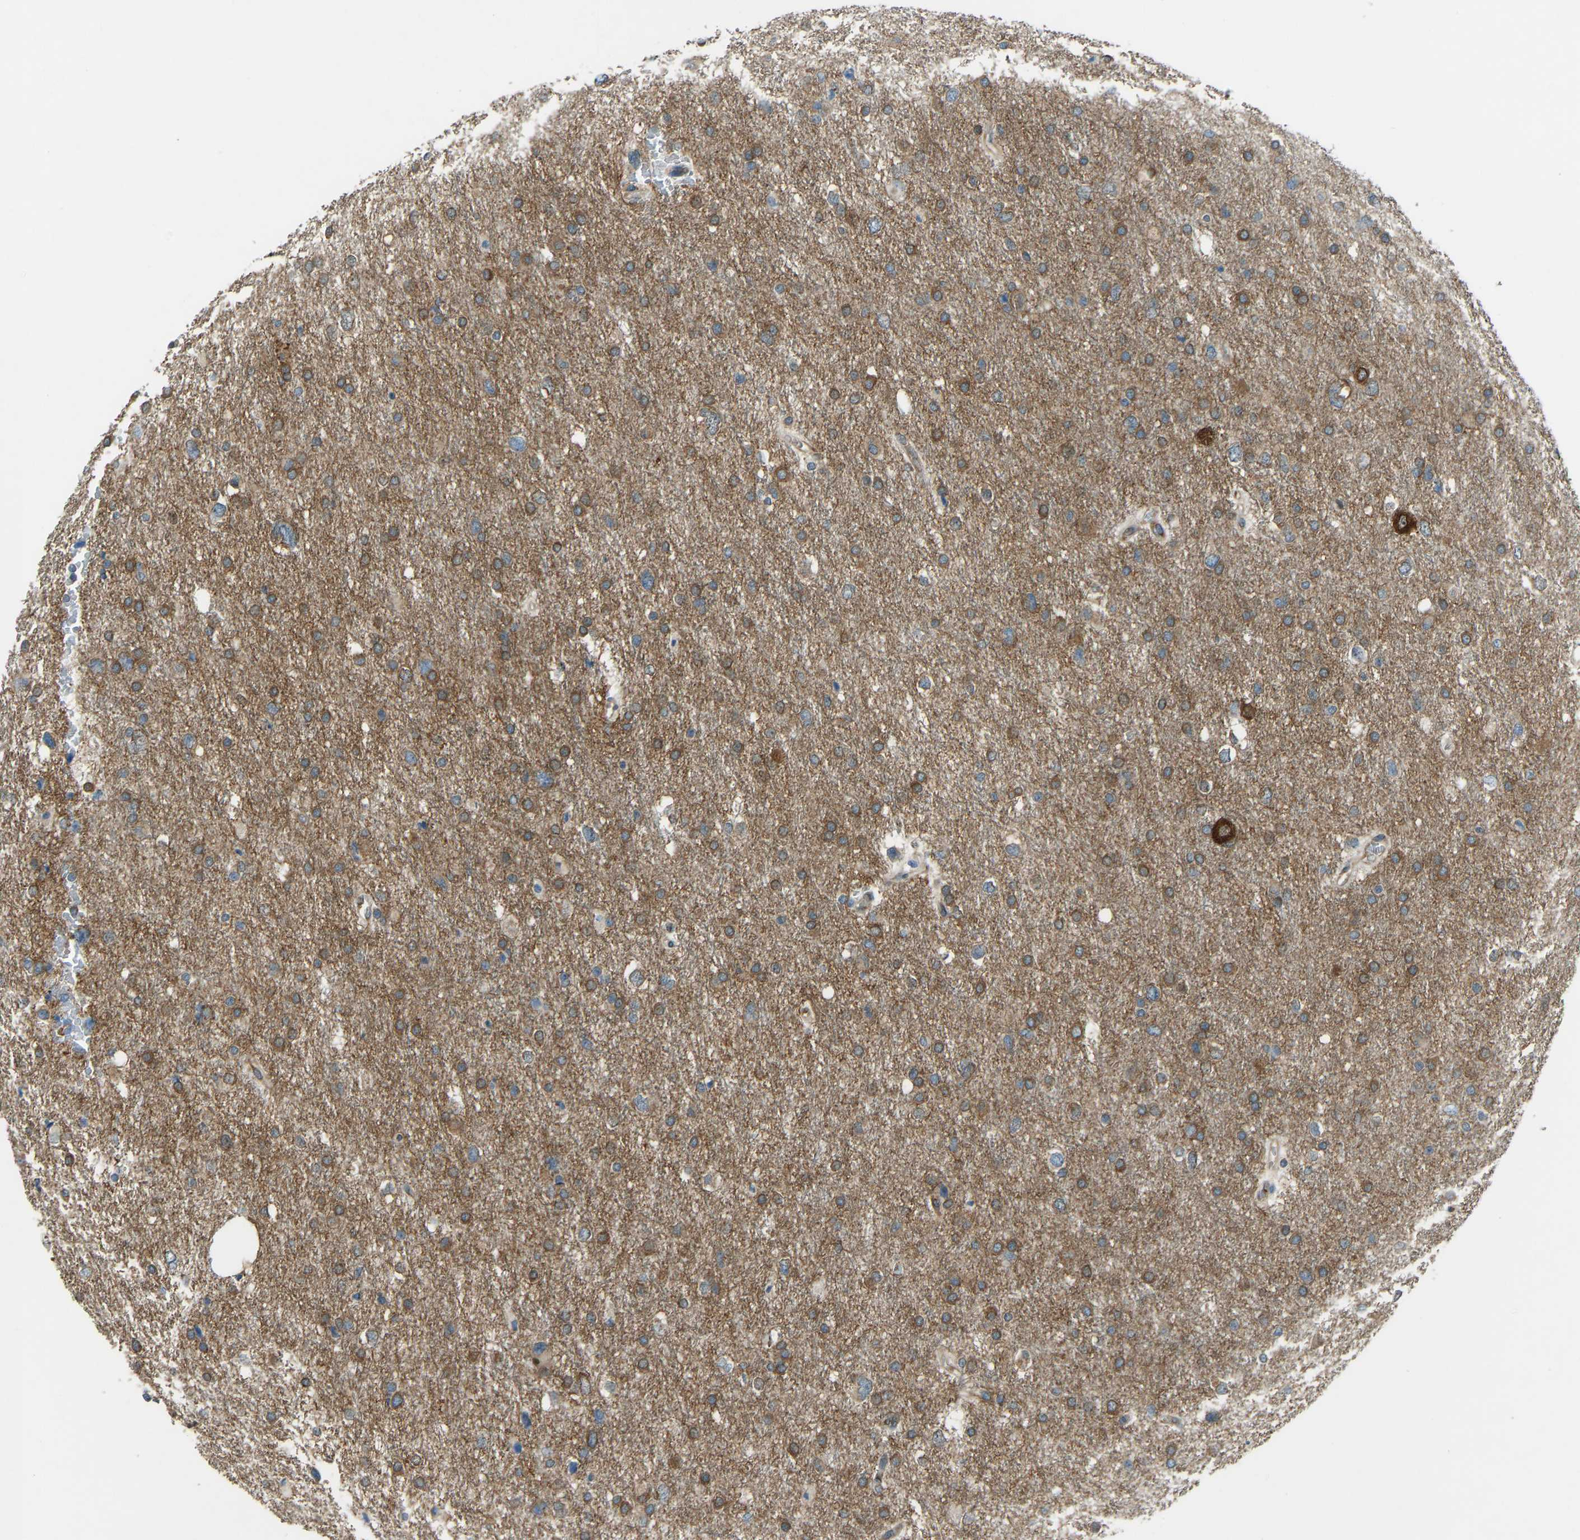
{"staining": {"intensity": "moderate", "quantity": ">75%", "location": "cytoplasmic/membranous"}, "tissue": "glioma", "cell_type": "Tumor cells", "image_type": "cancer", "snomed": [{"axis": "morphology", "description": "Glioma, malignant, Low grade"}, {"axis": "topography", "description": "Brain"}], "caption": "Tumor cells demonstrate medium levels of moderate cytoplasmic/membranous staining in about >75% of cells in glioma. (IHC, brightfield microscopy, high magnification).", "gene": "STAU2", "patient": {"sex": "female", "age": 37}}